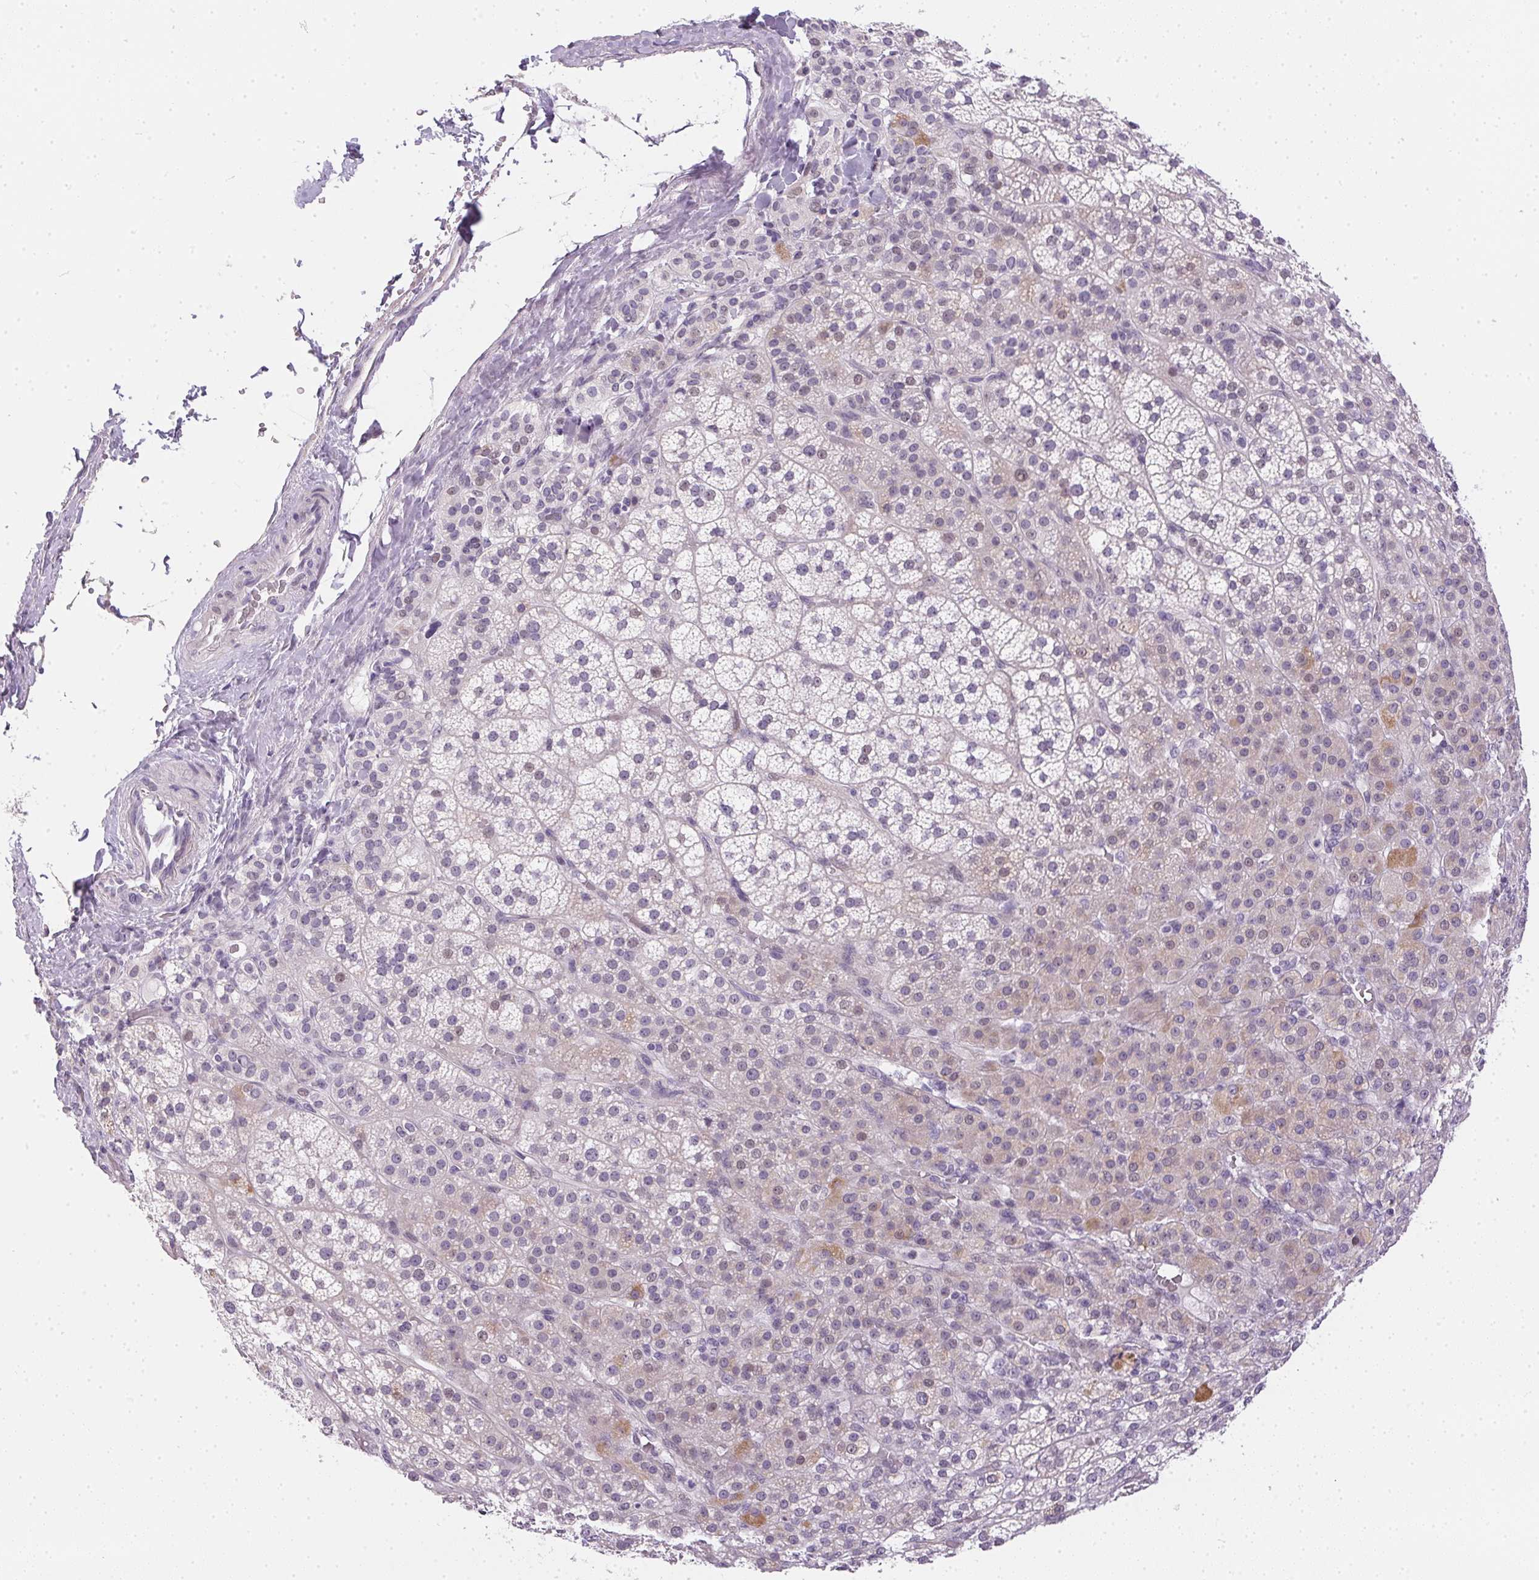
{"staining": {"intensity": "weak", "quantity": "<25%", "location": "cytoplasmic/membranous"}, "tissue": "adrenal gland", "cell_type": "Glandular cells", "image_type": "normal", "snomed": [{"axis": "morphology", "description": "Normal tissue, NOS"}, {"axis": "topography", "description": "Adrenal gland"}], "caption": "DAB immunohistochemical staining of normal adrenal gland displays no significant positivity in glandular cells. The staining was performed using DAB to visualize the protein expression in brown, while the nuclei were stained in blue with hematoxylin (Magnification: 20x).", "gene": "GSDMC", "patient": {"sex": "female", "age": 60}}